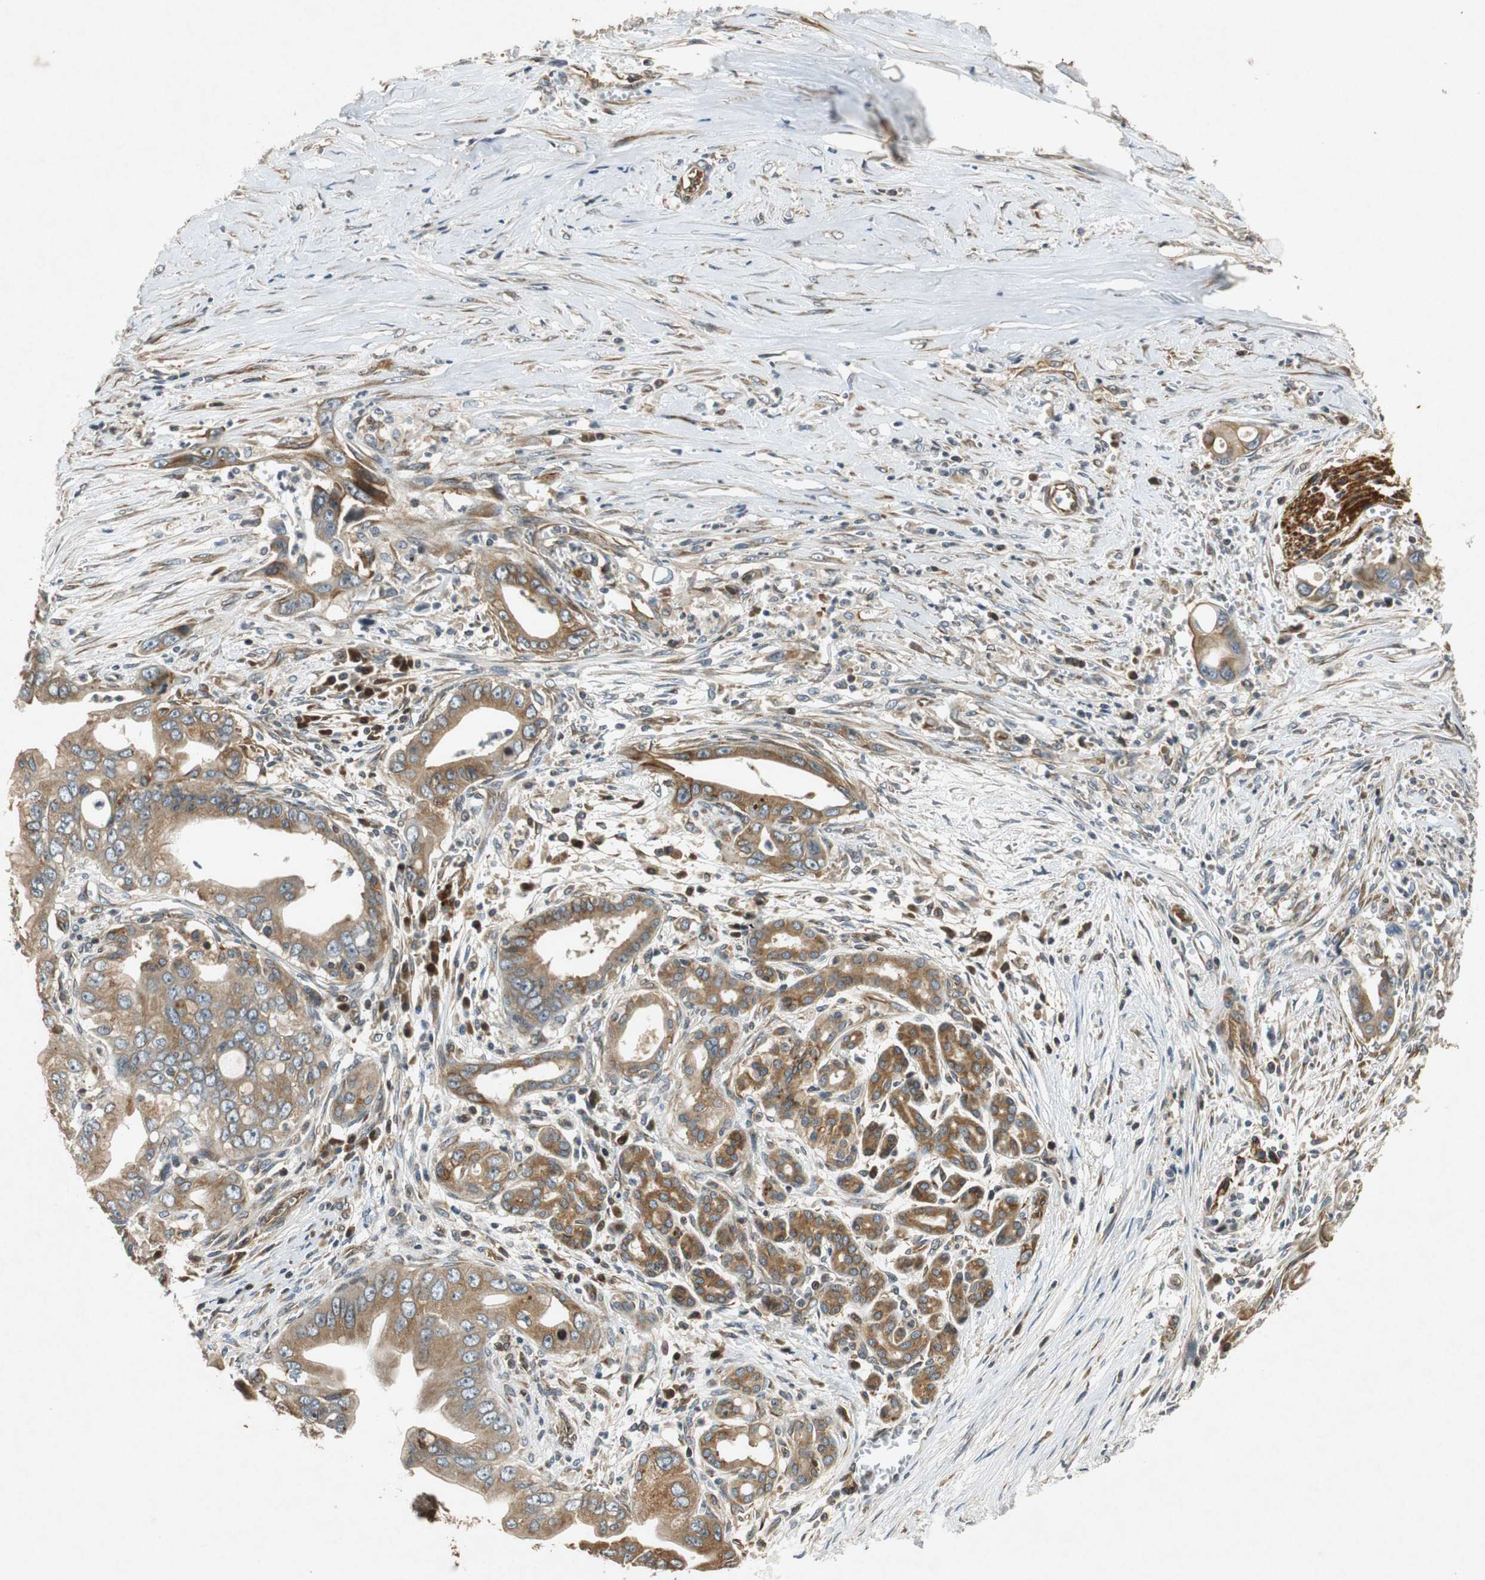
{"staining": {"intensity": "moderate", "quantity": ">75%", "location": "cytoplasmic/membranous"}, "tissue": "pancreatic cancer", "cell_type": "Tumor cells", "image_type": "cancer", "snomed": [{"axis": "morphology", "description": "Adenocarcinoma, NOS"}, {"axis": "topography", "description": "Pancreas"}], "caption": "Immunohistochemistry (IHC) histopathology image of neoplastic tissue: human pancreatic adenocarcinoma stained using immunohistochemistry demonstrates medium levels of moderate protein expression localized specifically in the cytoplasmic/membranous of tumor cells, appearing as a cytoplasmic/membranous brown color.", "gene": "TUBA4A", "patient": {"sex": "male", "age": 59}}